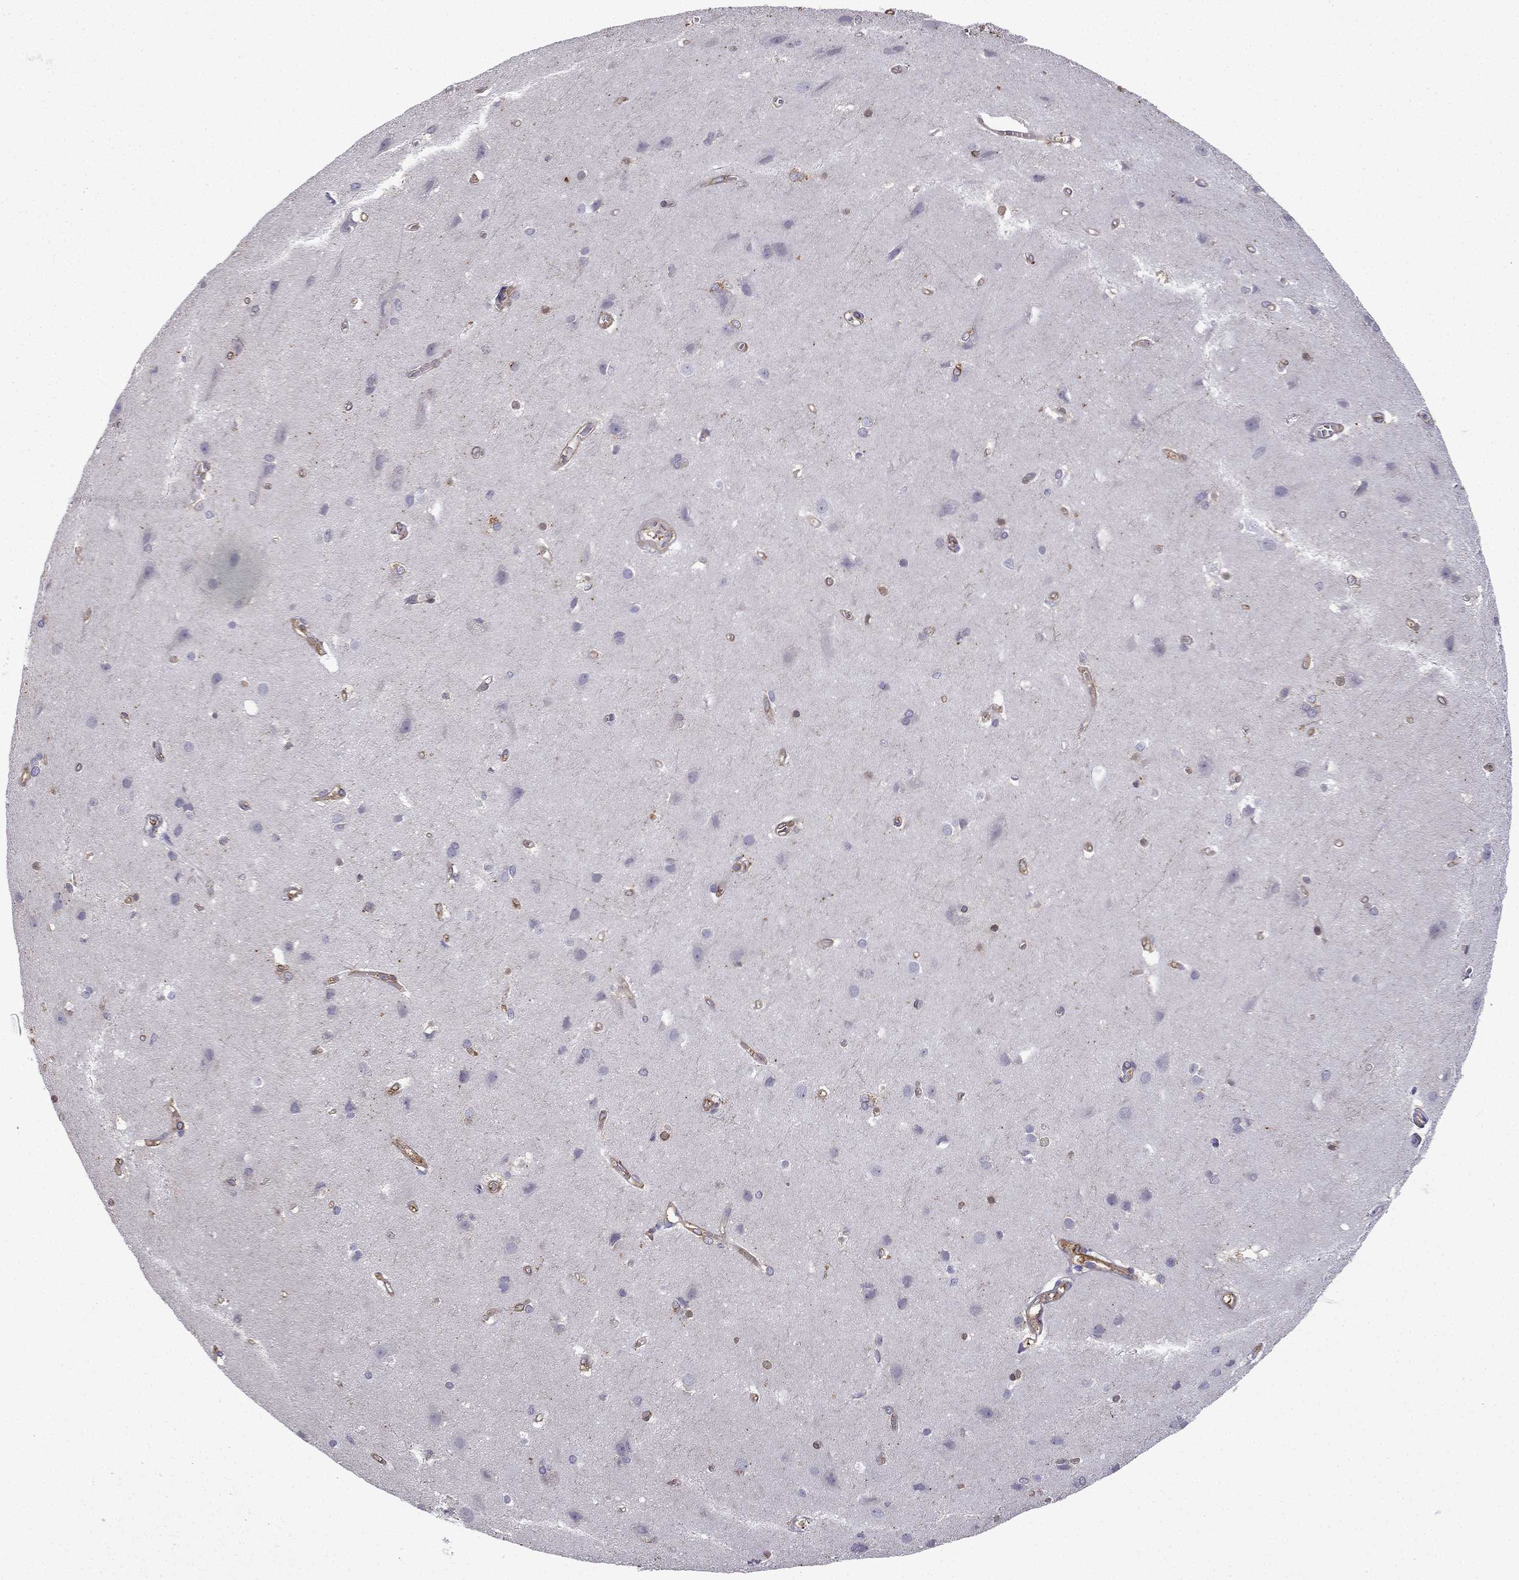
{"staining": {"intensity": "moderate", "quantity": "25%-75%", "location": "cytoplasmic/membranous"}, "tissue": "cerebral cortex", "cell_type": "Endothelial cells", "image_type": "normal", "snomed": [{"axis": "morphology", "description": "Normal tissue, NOS"}, {"axis": "topography", "description": "Cerebral cortex"}], "caption": "Benign cerebral cortex exhibits moderate cytoplasmic/membranous staining in about 25%-75% of endothelial cells, visualized by immunohistochemistry. The staining was performed using DAB, with brown indicating positive protein expression. Nuclei are stained blue with hematoxylin.", "gene": "MAP4", "patient": {"sex": "male", "age": 37}}